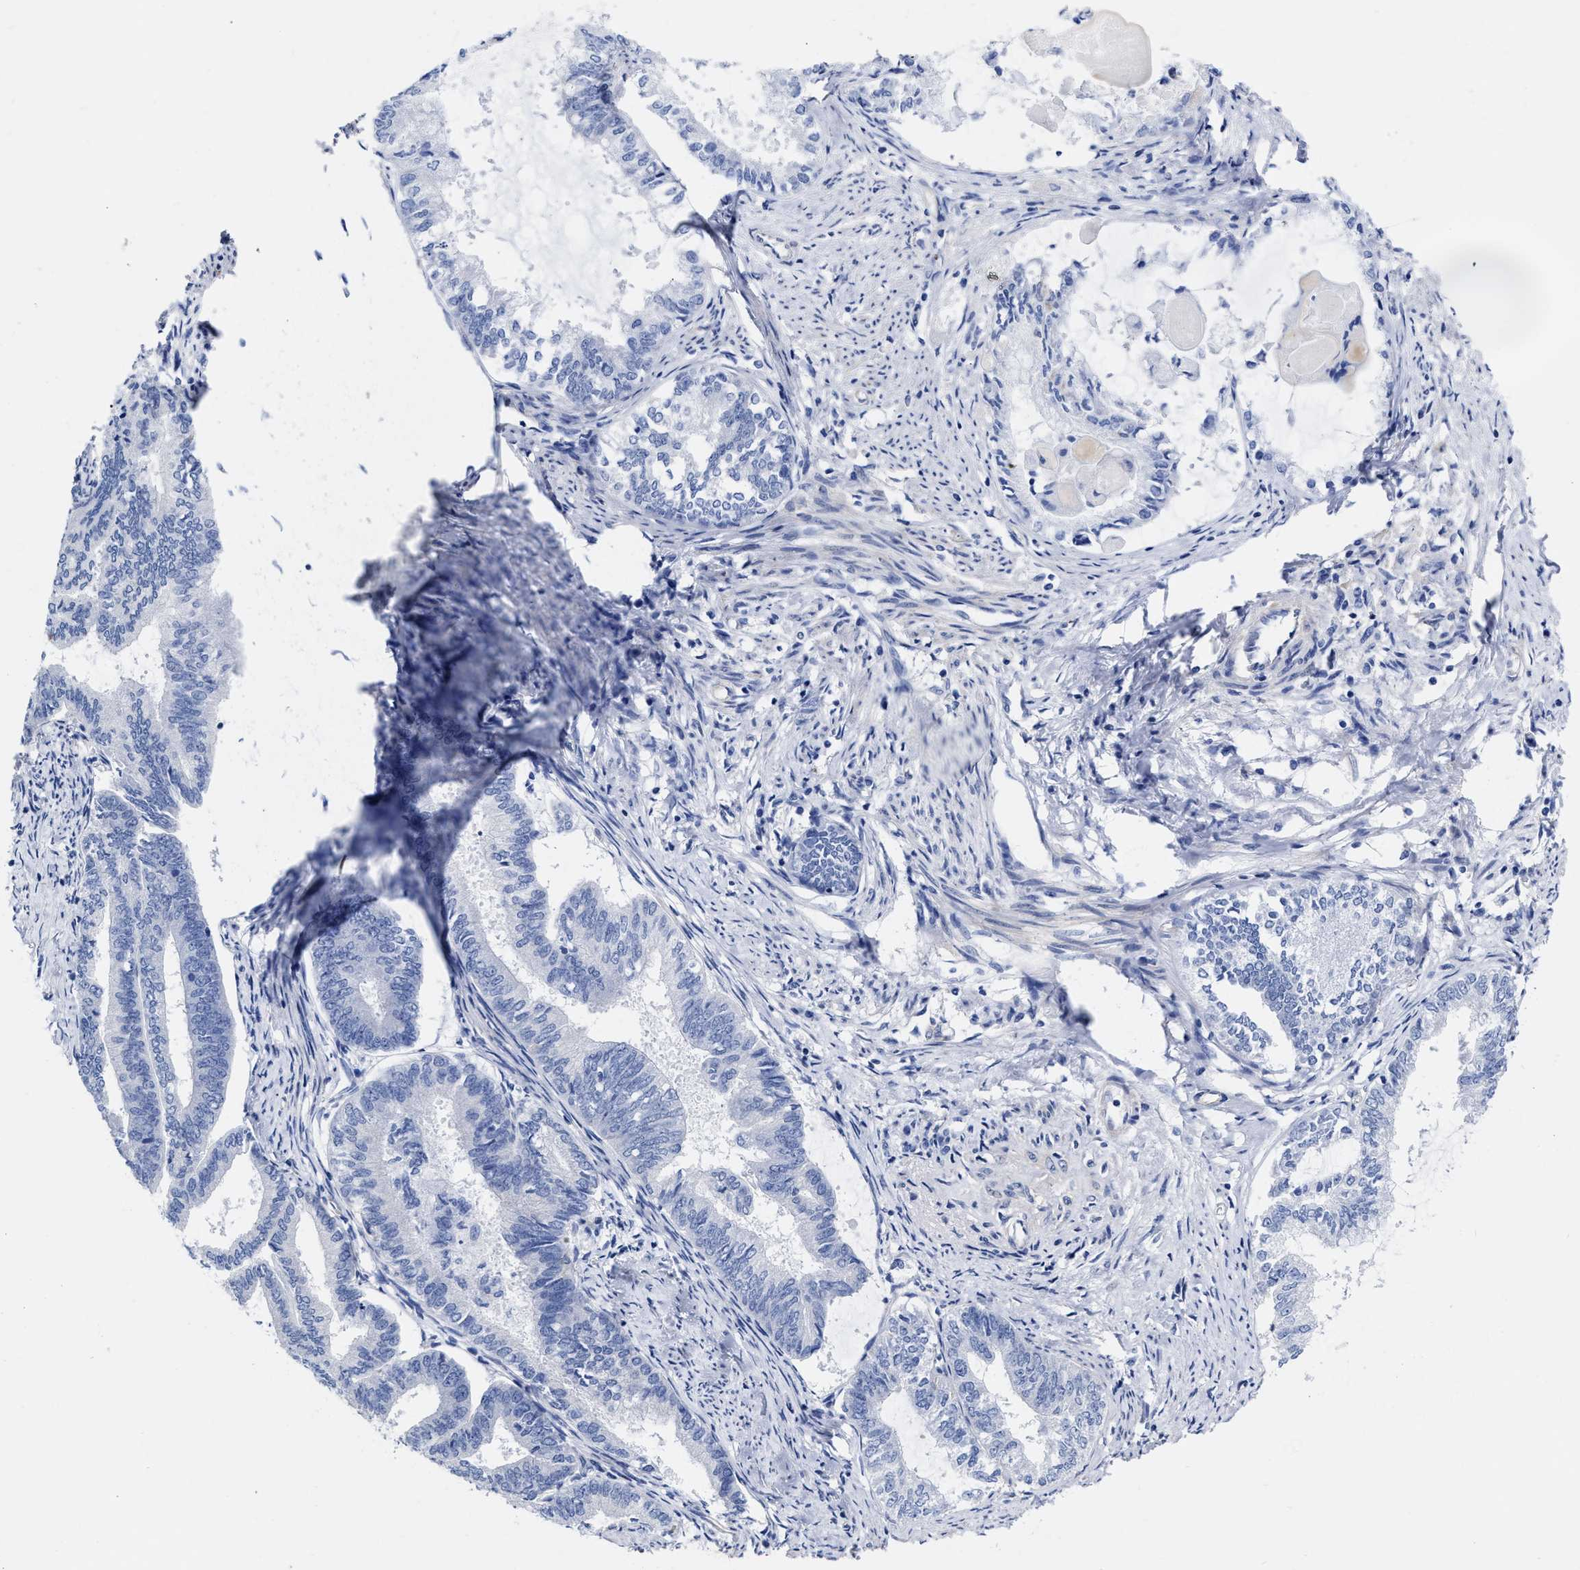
{"staining": {"intensity": "negative", "quantity": "none", "location": "none"}, "tissue": "endometrial cancer", "cell_type": "Tumor cells", "image_type": "cancer", "snomed": [{"axis": "morphology", "description": "Adenocarcinoma, NOS"}, {"axis": "topography", "description": "Endometrium"}], "caption": "High power microscopy micrograph of an immunohistochemistry (IHC) image of endometrial cancer, revealing no significant expression in tumor cells.", "gene": "IRAG2", "patient": {"sex": "female", "age": 86}}